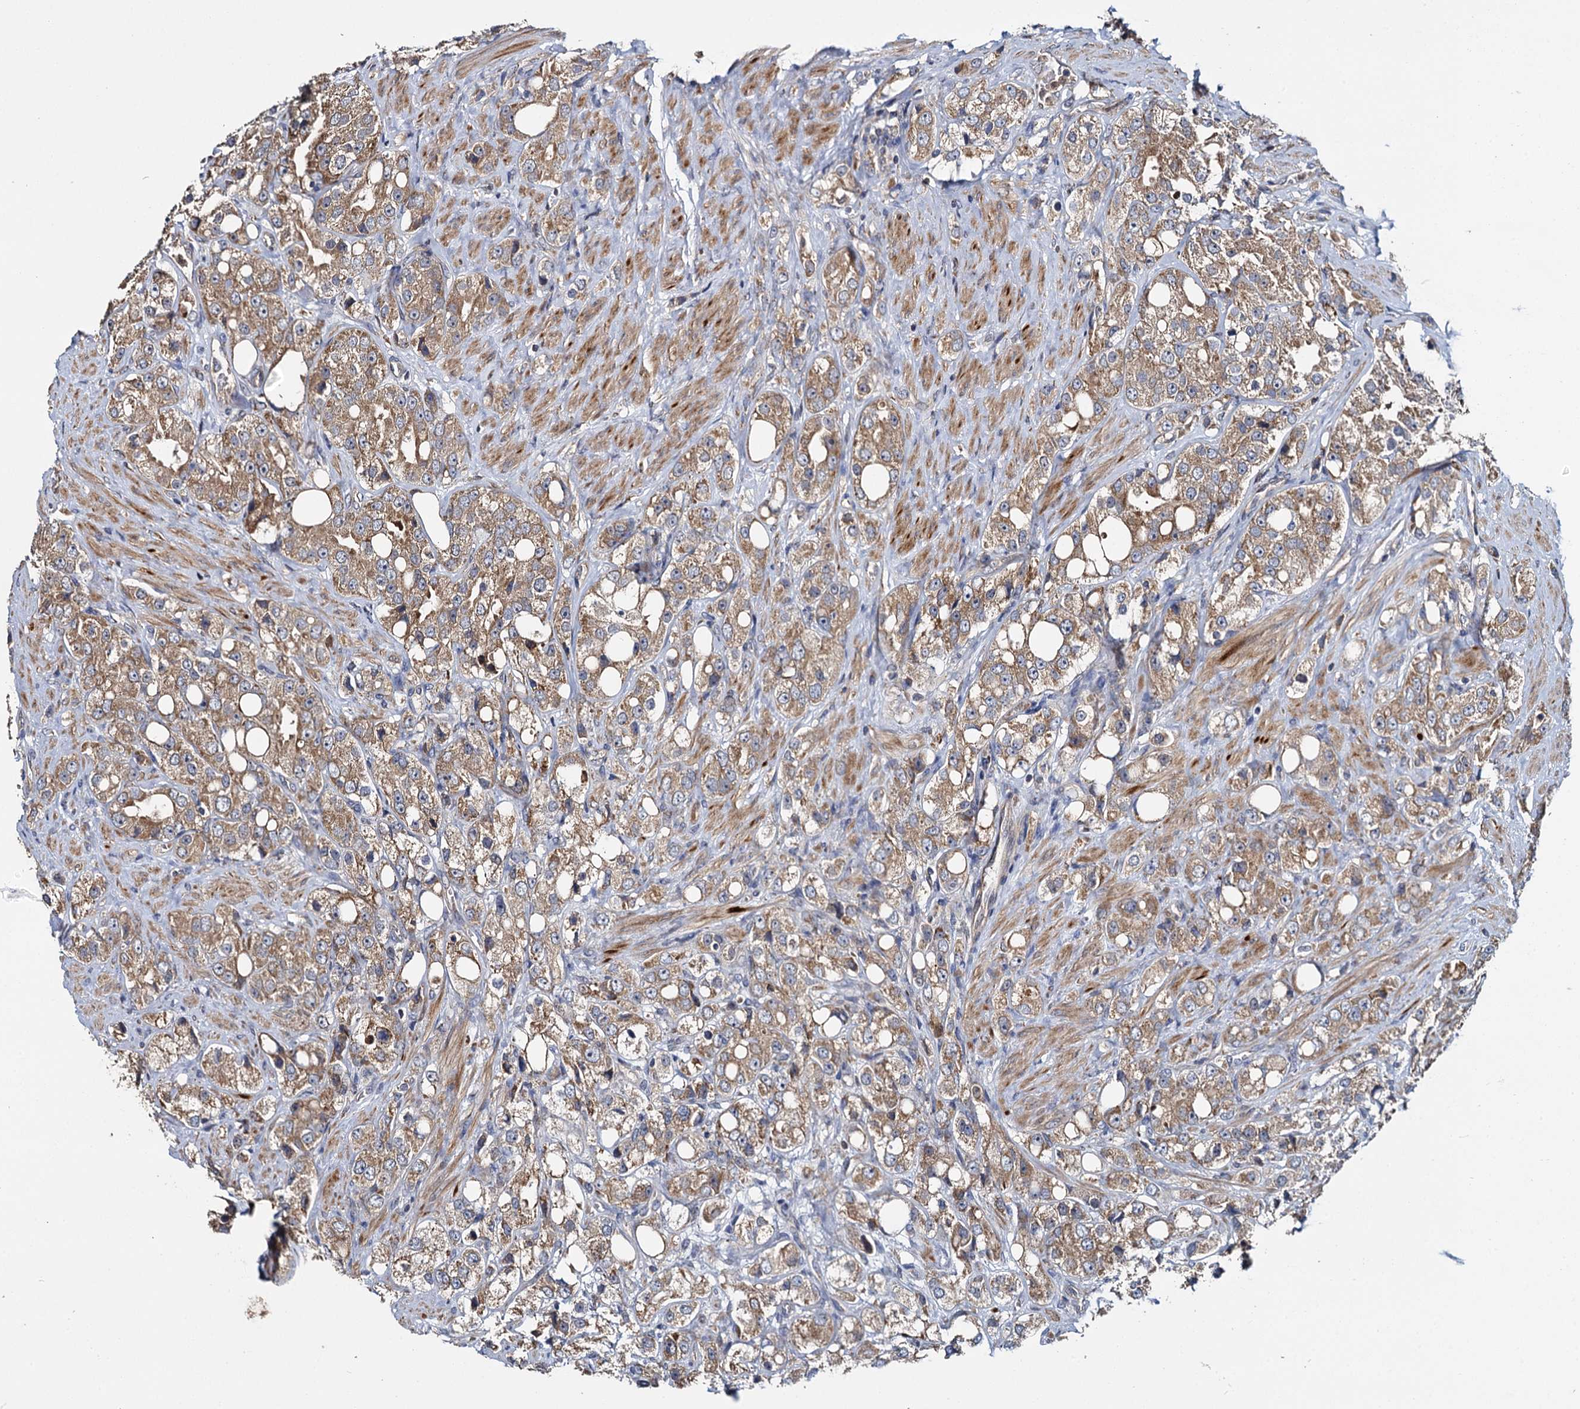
{"staining": {"intensity": "moderate", "quantity": ">75%", "location": "cytoplasmic/membranous"}, "tissue": "prostate cancer", "cell_type": "Tumor cells", "image_type": "cancer", "snomed": [{"axis": "morphology", "description": "Adenocarcinoma, NOS"}, {"axis": "topography", "description": "Prostate"}], "caption": "Prostate cancer (adenocarcinoma) was stained to show a protein in brown. There is medium levels of moderate cytoplasmic/membranous positivity in about >75% of tumor cells.", "gene": "CEP192", "patient": {"sex": "male", "age": 79}}